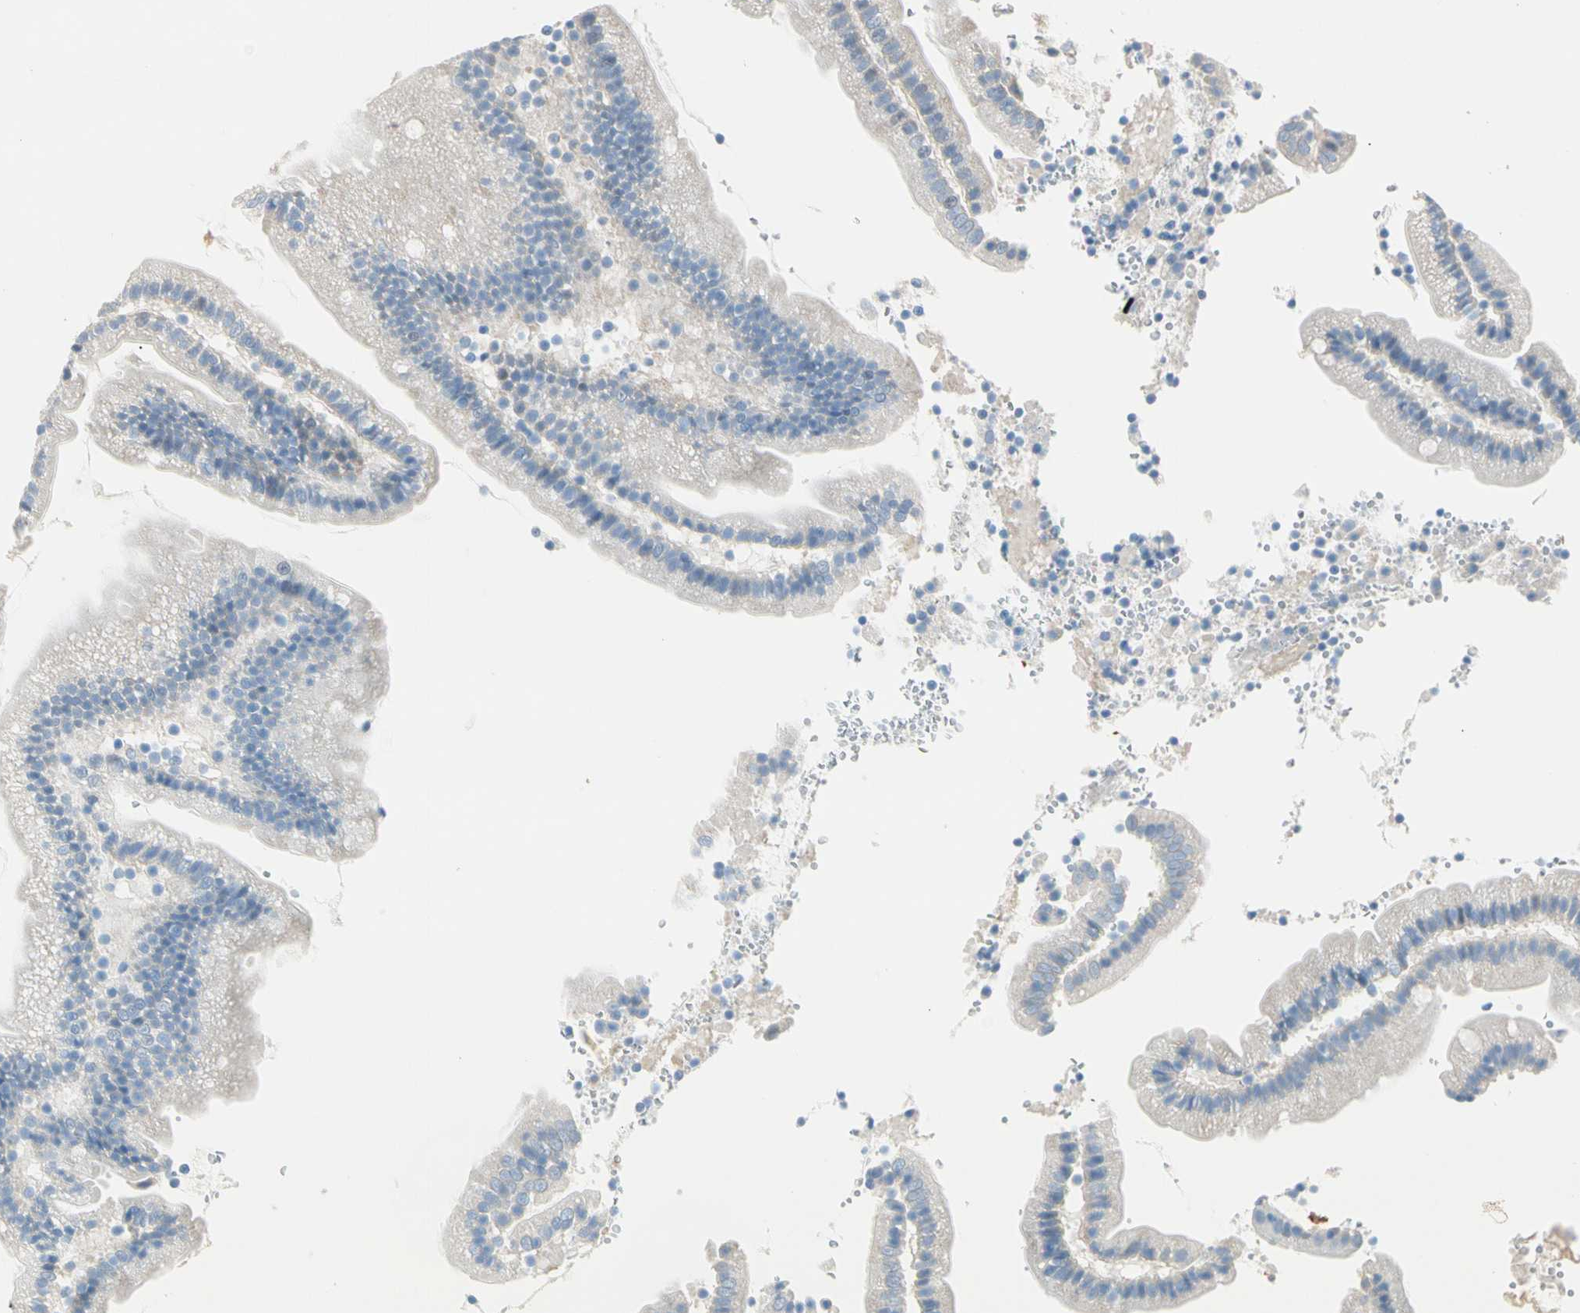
{"staining": {"intensity": "negative", "quantity": "none", "location": "none"}, "tissue": "duodenum", "cell_type": "Glandular cells", "image_type": "normal", "snomed": [{"axis": "morphology", "description": "Normal tissue, NOS"}, {"axis": "topography", "description": "Duodenum"}], "caption": "Immunohistochemistry of benign duodenum displays no staining in glandular cells.", "gene": "SERPIND1", "patient": {"sex": "male", "age": 66}}